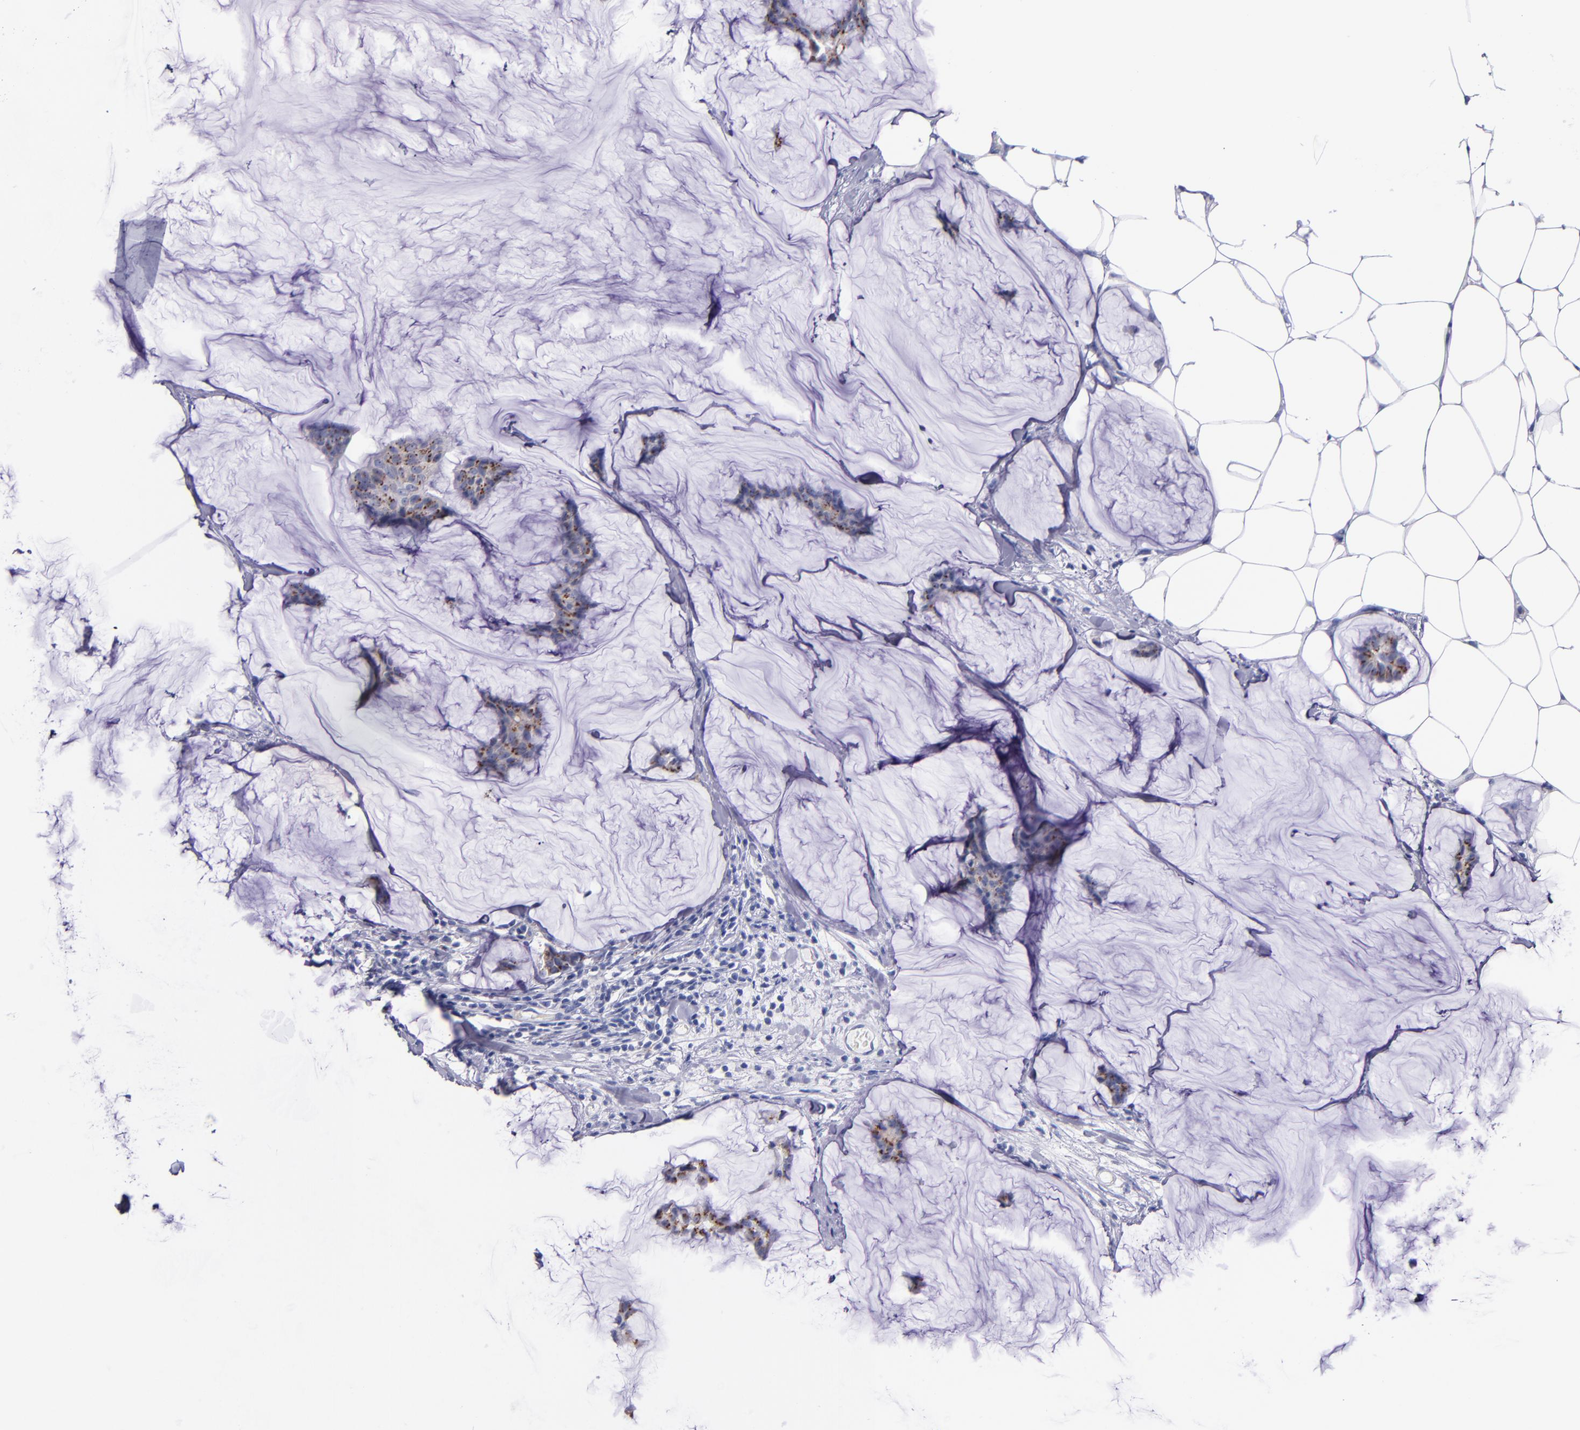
{"staining": {"intensity": "strong", "quantity": ">75%", "location": "cytoplasmic/membranous"}, "tissue": "breast cancer", "cell_type": "Tumor cells", "image_type": "cancer", "snomed": [{"axis": "morphology", "description": "Duct carcinoma"}, {"axis": "topography", "description": "Breast"}], "caption": "Breast cancer tissue exhibits strong cytoplasmic/membranous staining in approximately >75% of tumor cells, visualized by immunohistochemistry. Using DAB (3,3'-diaminobenzidine) (brown) and hematoxylin (blue) stains, captured at high magnification using brightfield microscopy.", "gene": "RAB41", "patient": {"sex": "female", "age": 93}}